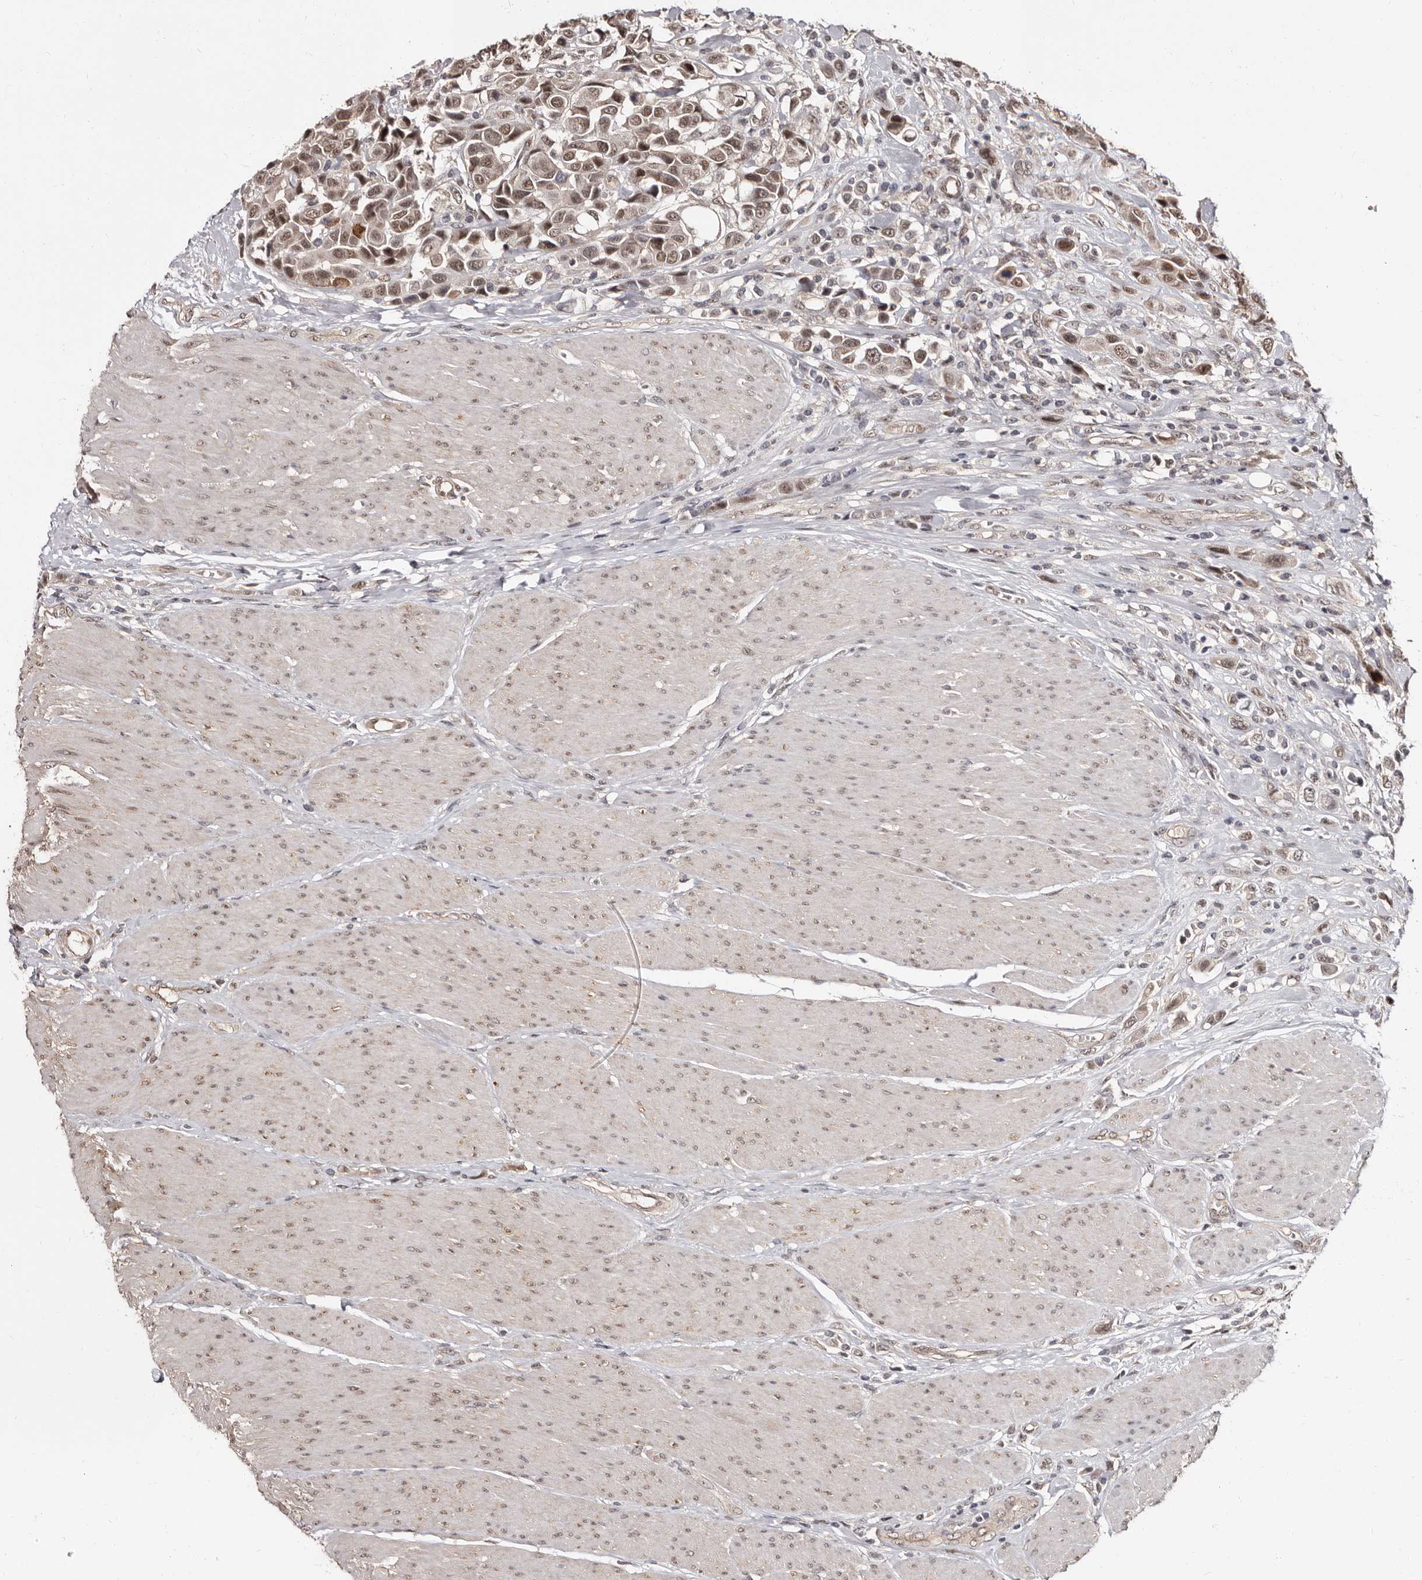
{"staining": {"intensity": "moderate", "quantity": ">75%", "location": "nuclear"}, "tissue": "urothelial cancer", "cell_type": "Tumor cells", "image_type": "cancer", "snomed": [{"axis": "morphology", "description": "Urothelial carcinoma, High grade"}, {"axis": "topography", "description": "Urinary bladder"}], "caption": "IHC photomicrograph of human urothelial carcinoma (high-grade) stained for a protein (brown), which shows medium levels of moderate nuclear positivity in approximately >75% of tumor cells.", "gene": "TBC1D22B", "patient": {"sex": "male", "age": 50}}